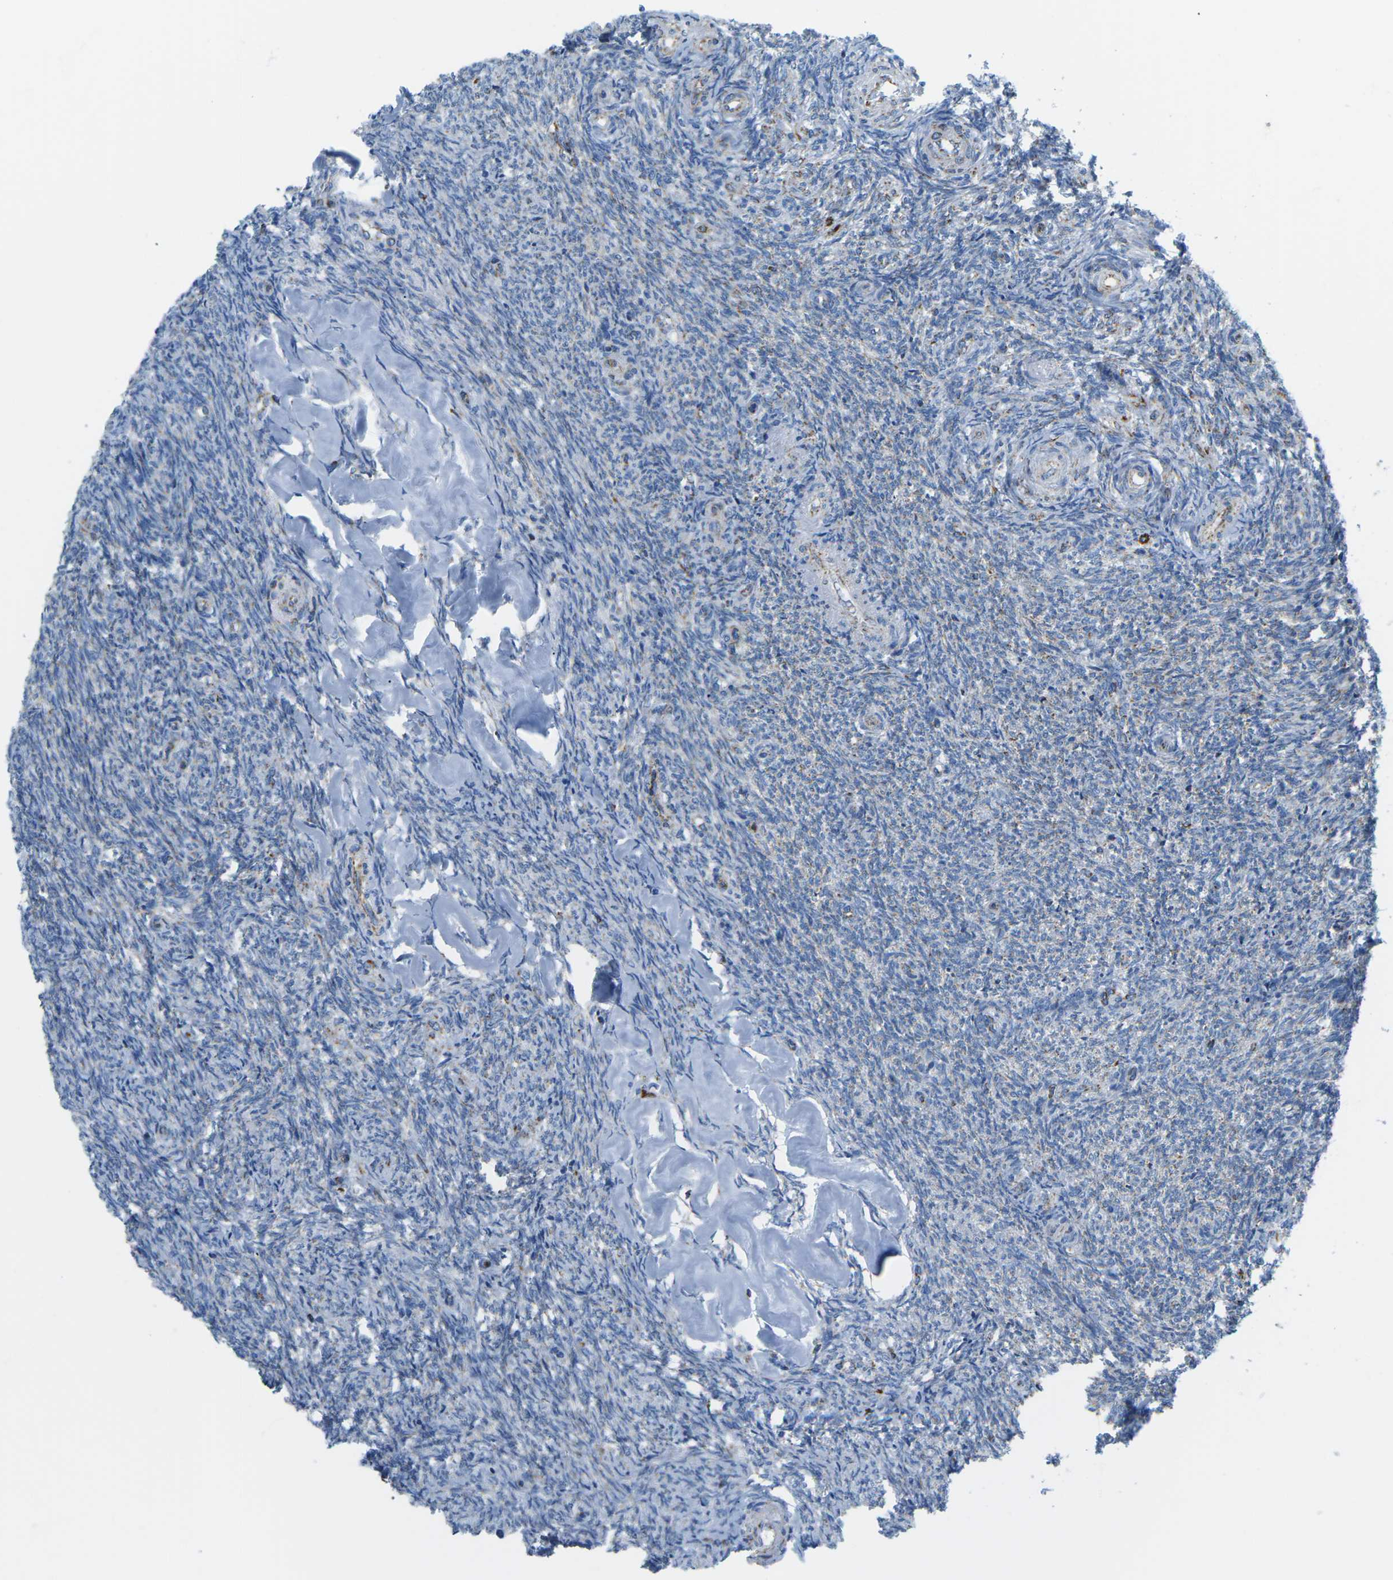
{"staining": {"intensity": "moderate", "quantity": ">75%", "location": "cytoplasmic/membranous"}, "tissue": "ovary", "cell_type": "Follicle cells", "image_type": "normal", "snomed": [{"axis": "morphology", "description": "Normal tissue, NOS"}, {"axis": "topography", "description": "Ovary"}], "caption": "Follicle cells show moderate cytoplasmic/membranous expression in approximately >75% of cells in normal ovary. Immunohistochemistry (ihc) stains the protein in brown and the nuclei are stained blue.", "gene": "COX6C", "patient": {"sex": "female", "age": 41}}